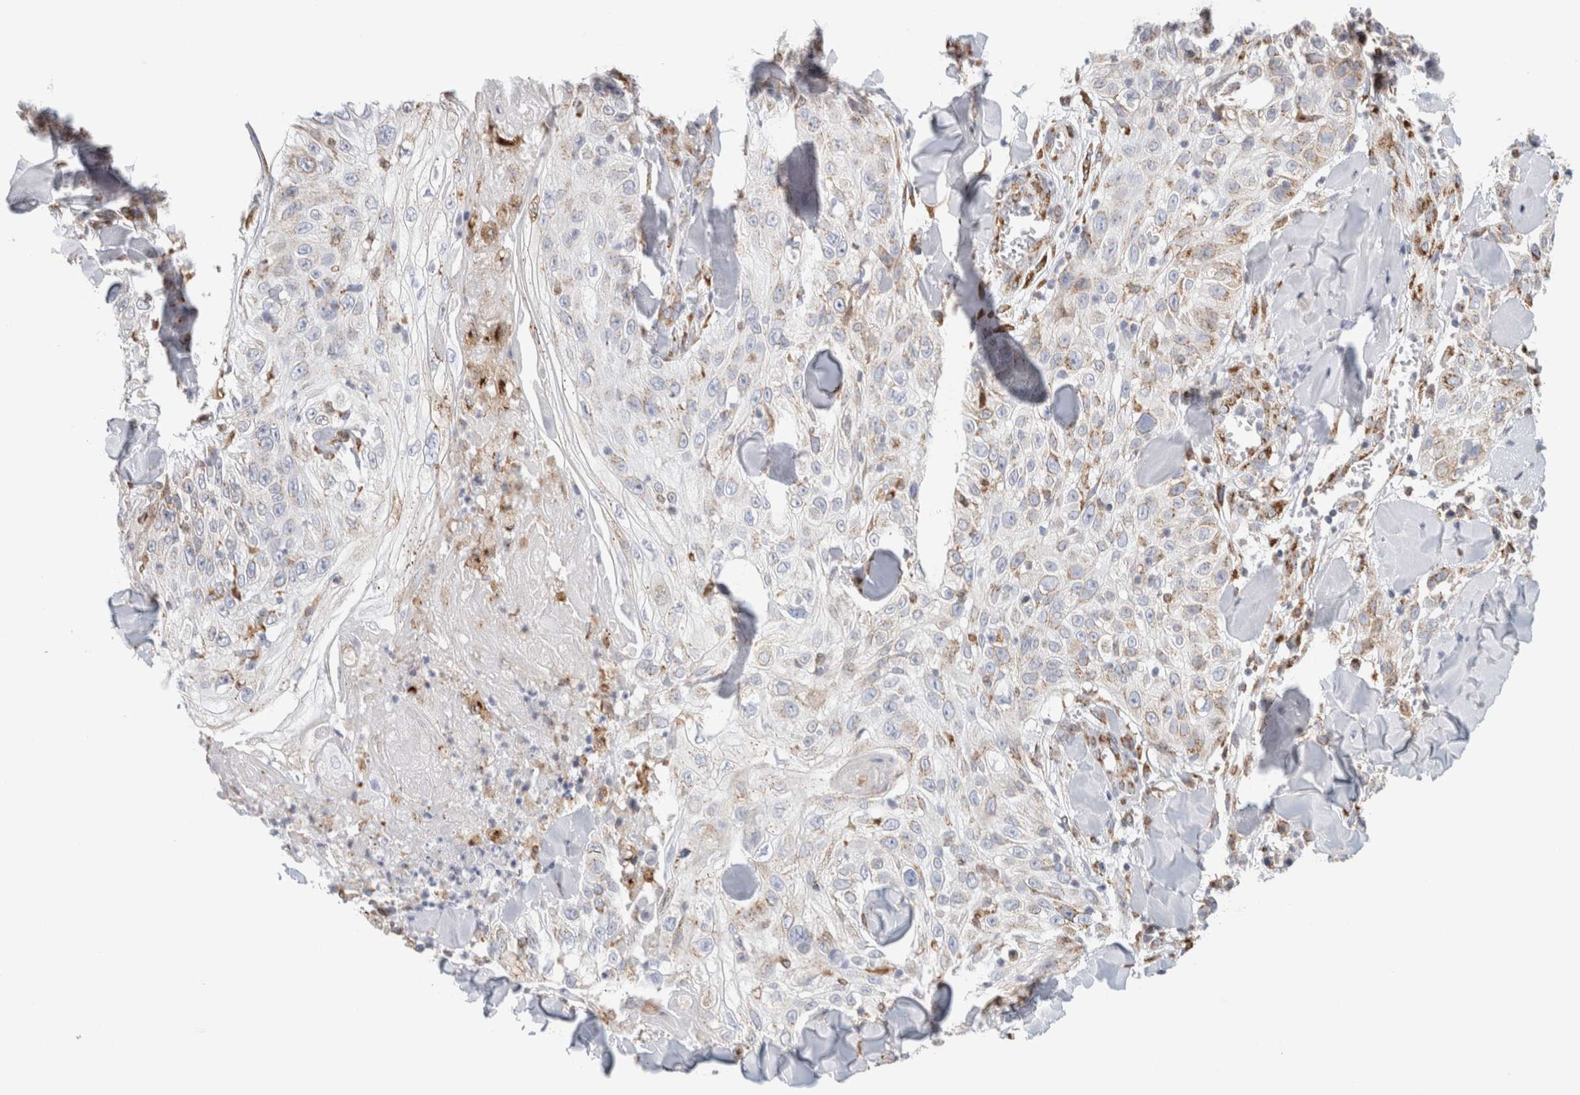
{"staining": {"intensity": "weak", "quantity": "<25%", "location": "cytoplasmic/membranous"}, "tissue": "skin cancer", "cell_type": "Tumor cells", "image_type": "cancer", "snomed": [{"axis": "morphology", "description": "Squamous cell carcinoma, NOS"}, {"axis": "topography", "description": "Skin"}], "caption": "Micrograph shows no protein positivity in tumor cells of skin squamous cell carcinoma tissue.", "gene": "MCFD2", "patient": {"sex": "male", "age": 86}}